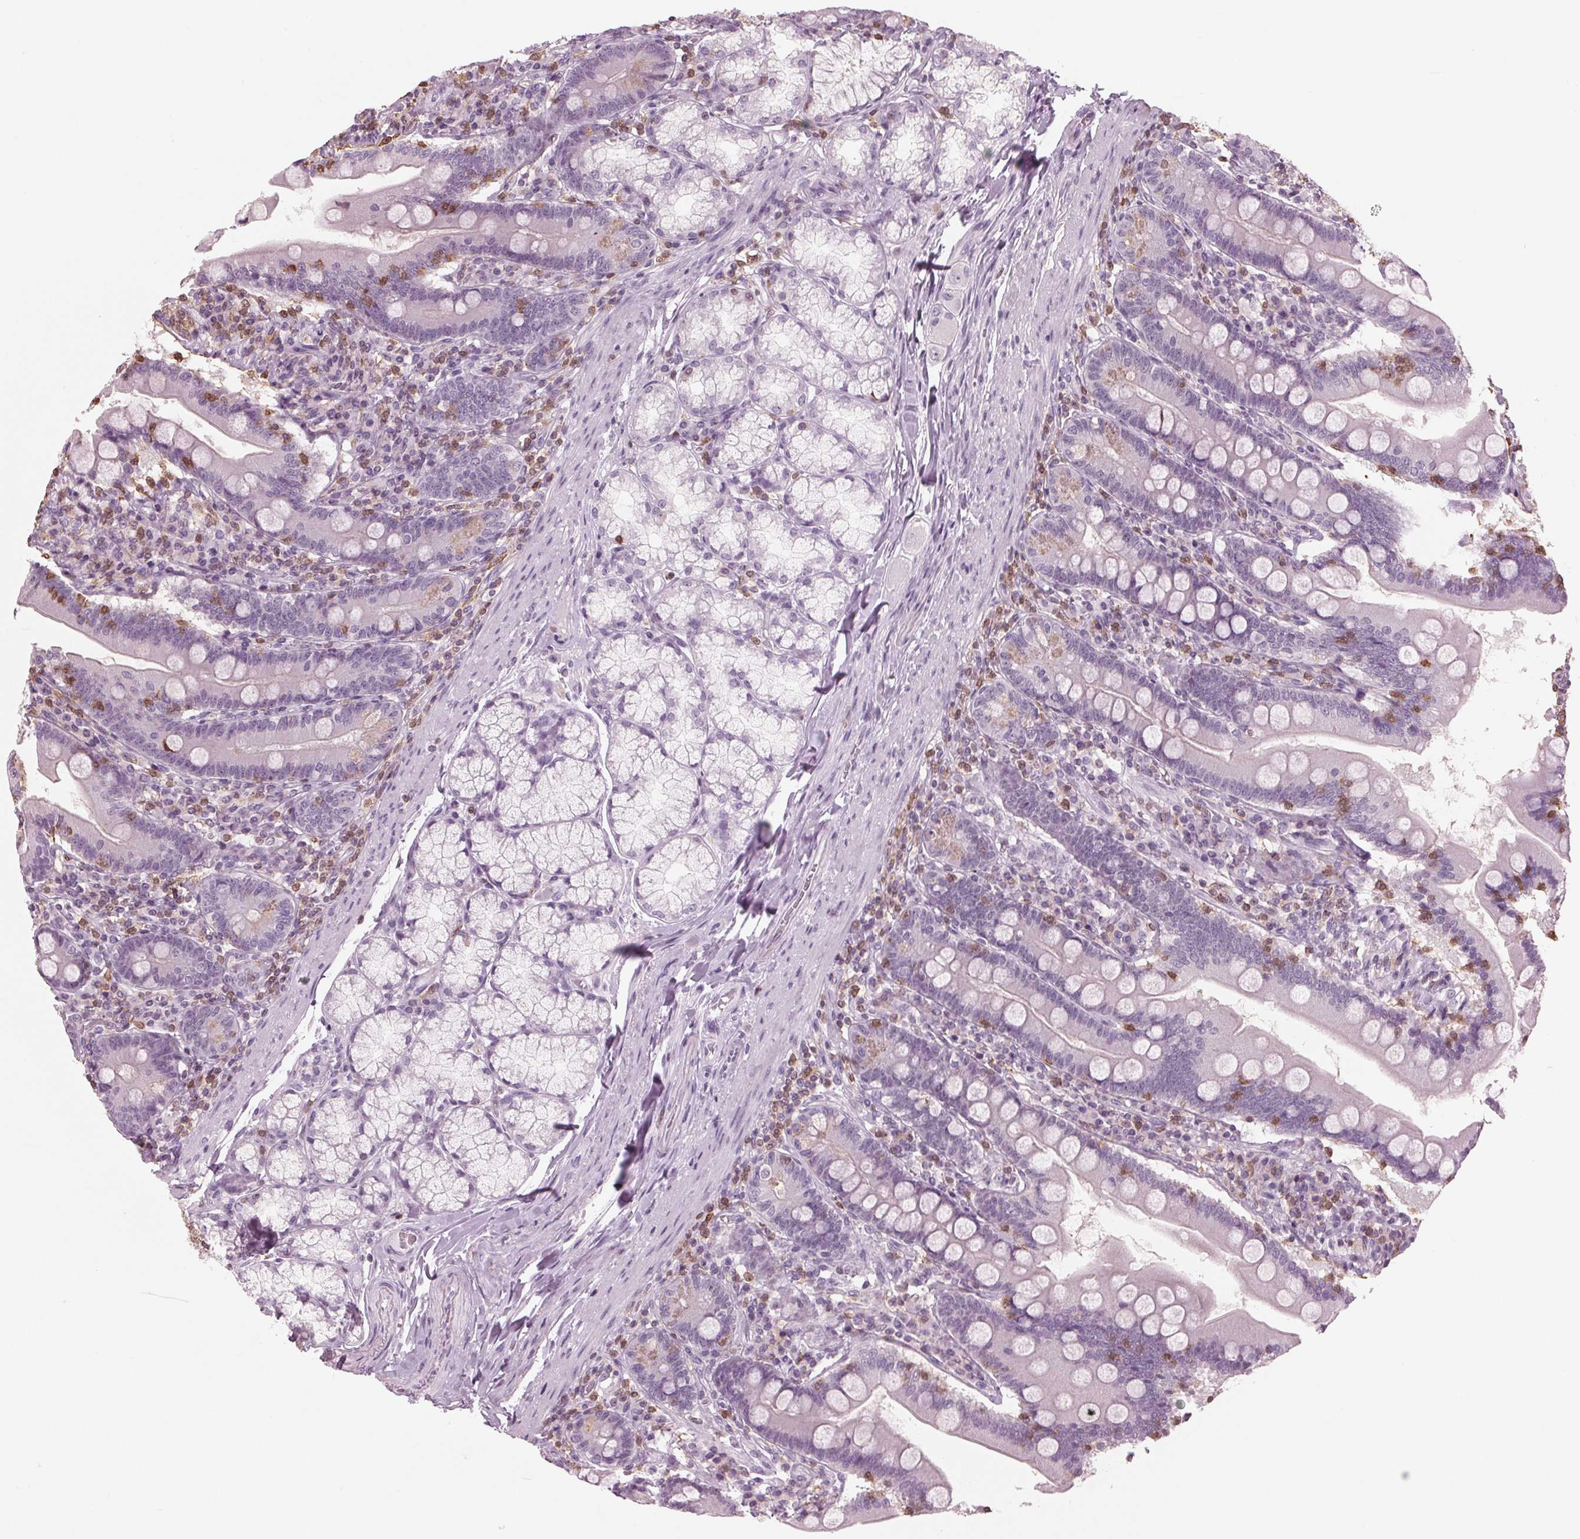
{"staining": {"intensity": "negative", "quantity": "none", "location": "none"}, "tissue": "duodenum", "cell_type": "Glandular cells", "image_type": "normal", "snomed": [{"axis": "morphology", "description": "Normal tissue, NOS"}, {"axis": "topography", "description": "Duodenum"}], "caption": "Glandular cells are negative for protein expression in benign human duodenum. Nuclei are stained in blue.", "gene": "BTLA", "patient": {"sex": "female", "age": 67}}